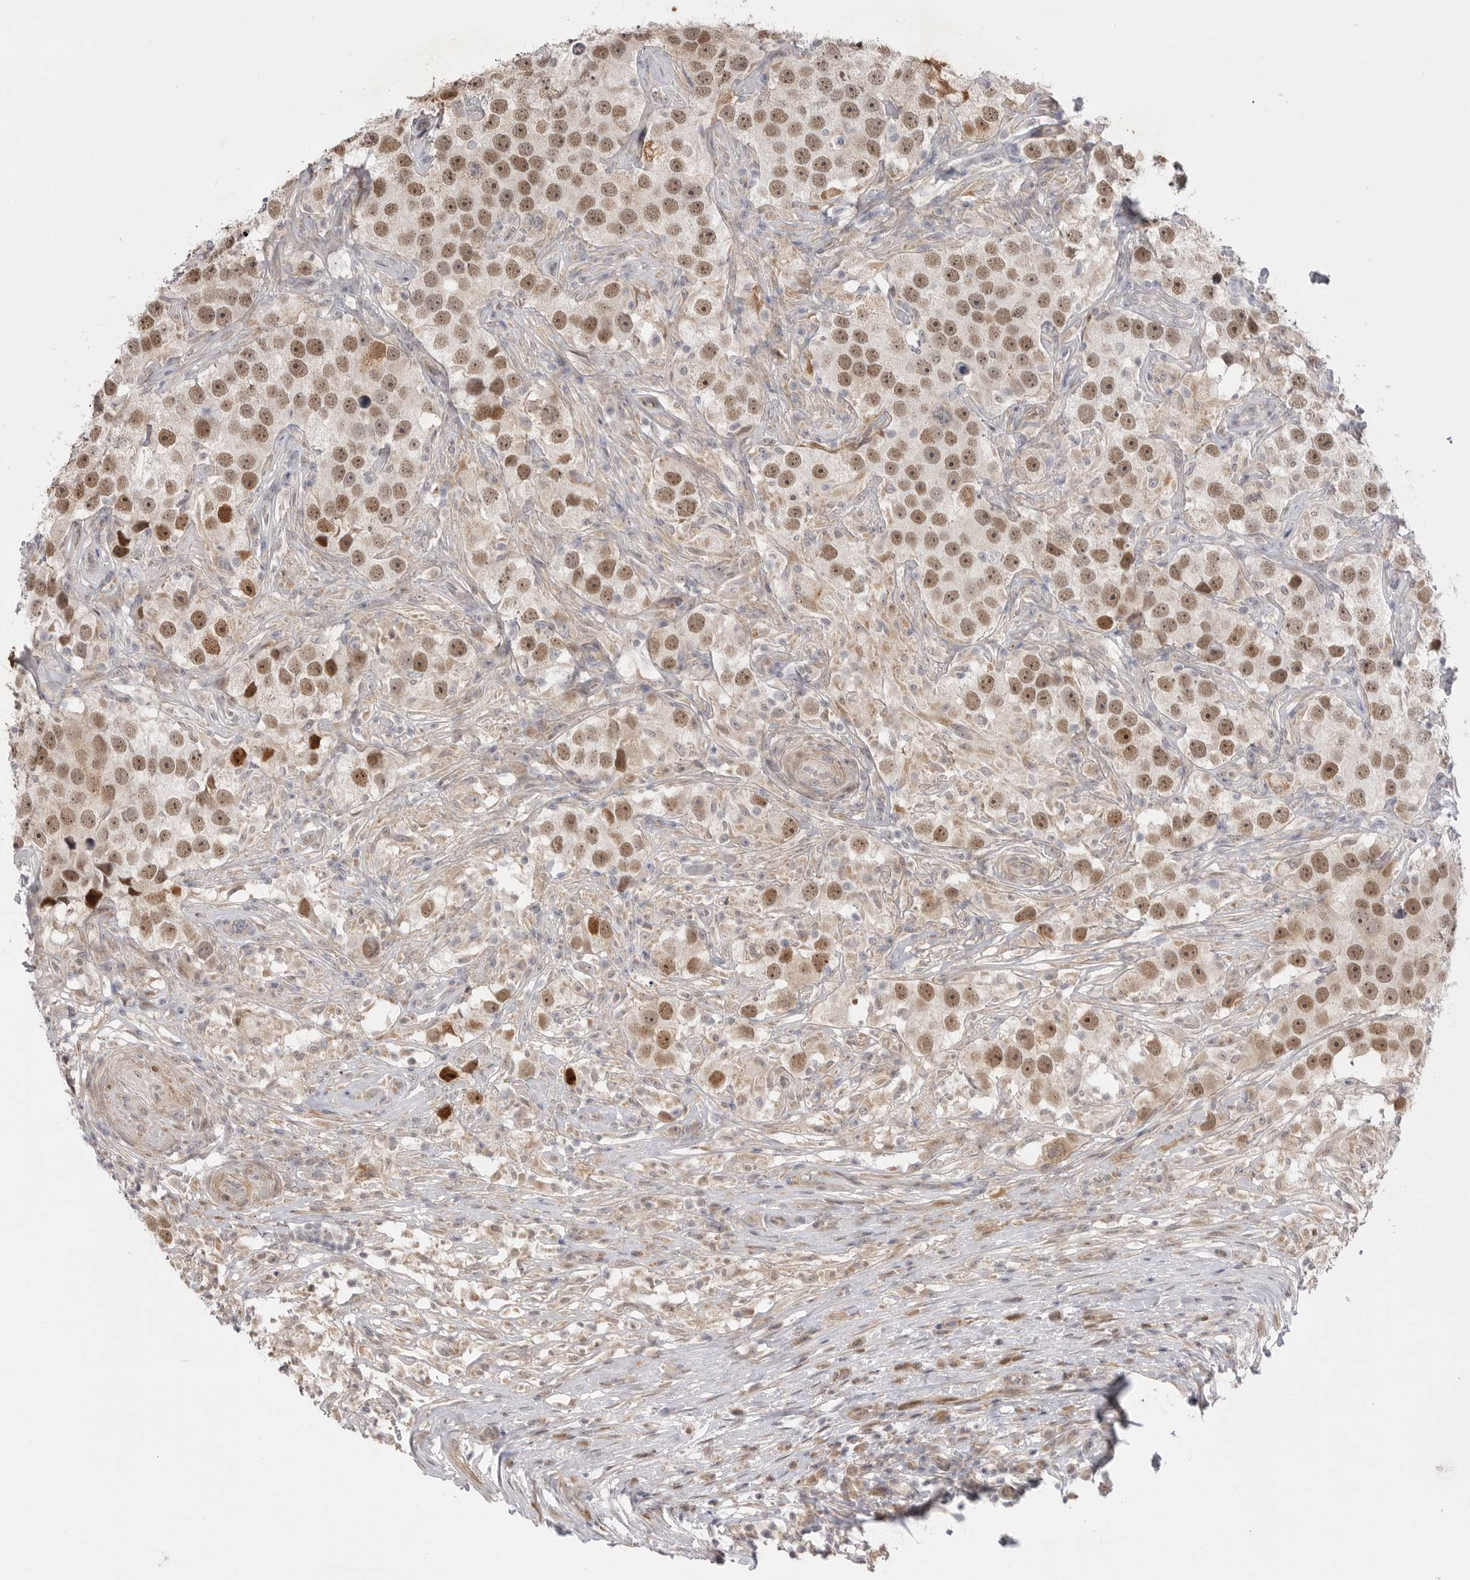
{"staining": {"intensity": "moderate", "quantity": ">75%", "location": "nuclear"}, "tissue": "testis cancer", "cell_type": "Tumor cells", "image_type": "cancer", "snomed": [{"axis": "morphology", "description": "Seminoma, NOS"}, {"axis": "topography", "description": "Testis"}], "caption": "Protein analysis of testis cancer tissue displays moderate nuclear expression in about >75% of tumor cells. The staining was performed using DAB to visualize the protein expression in brown, while the nuclei were stained in blue with hematoxylin (Magnification: 20x).", "gene": "GGT6", "patient": {"sex": "male", "age": 49}}